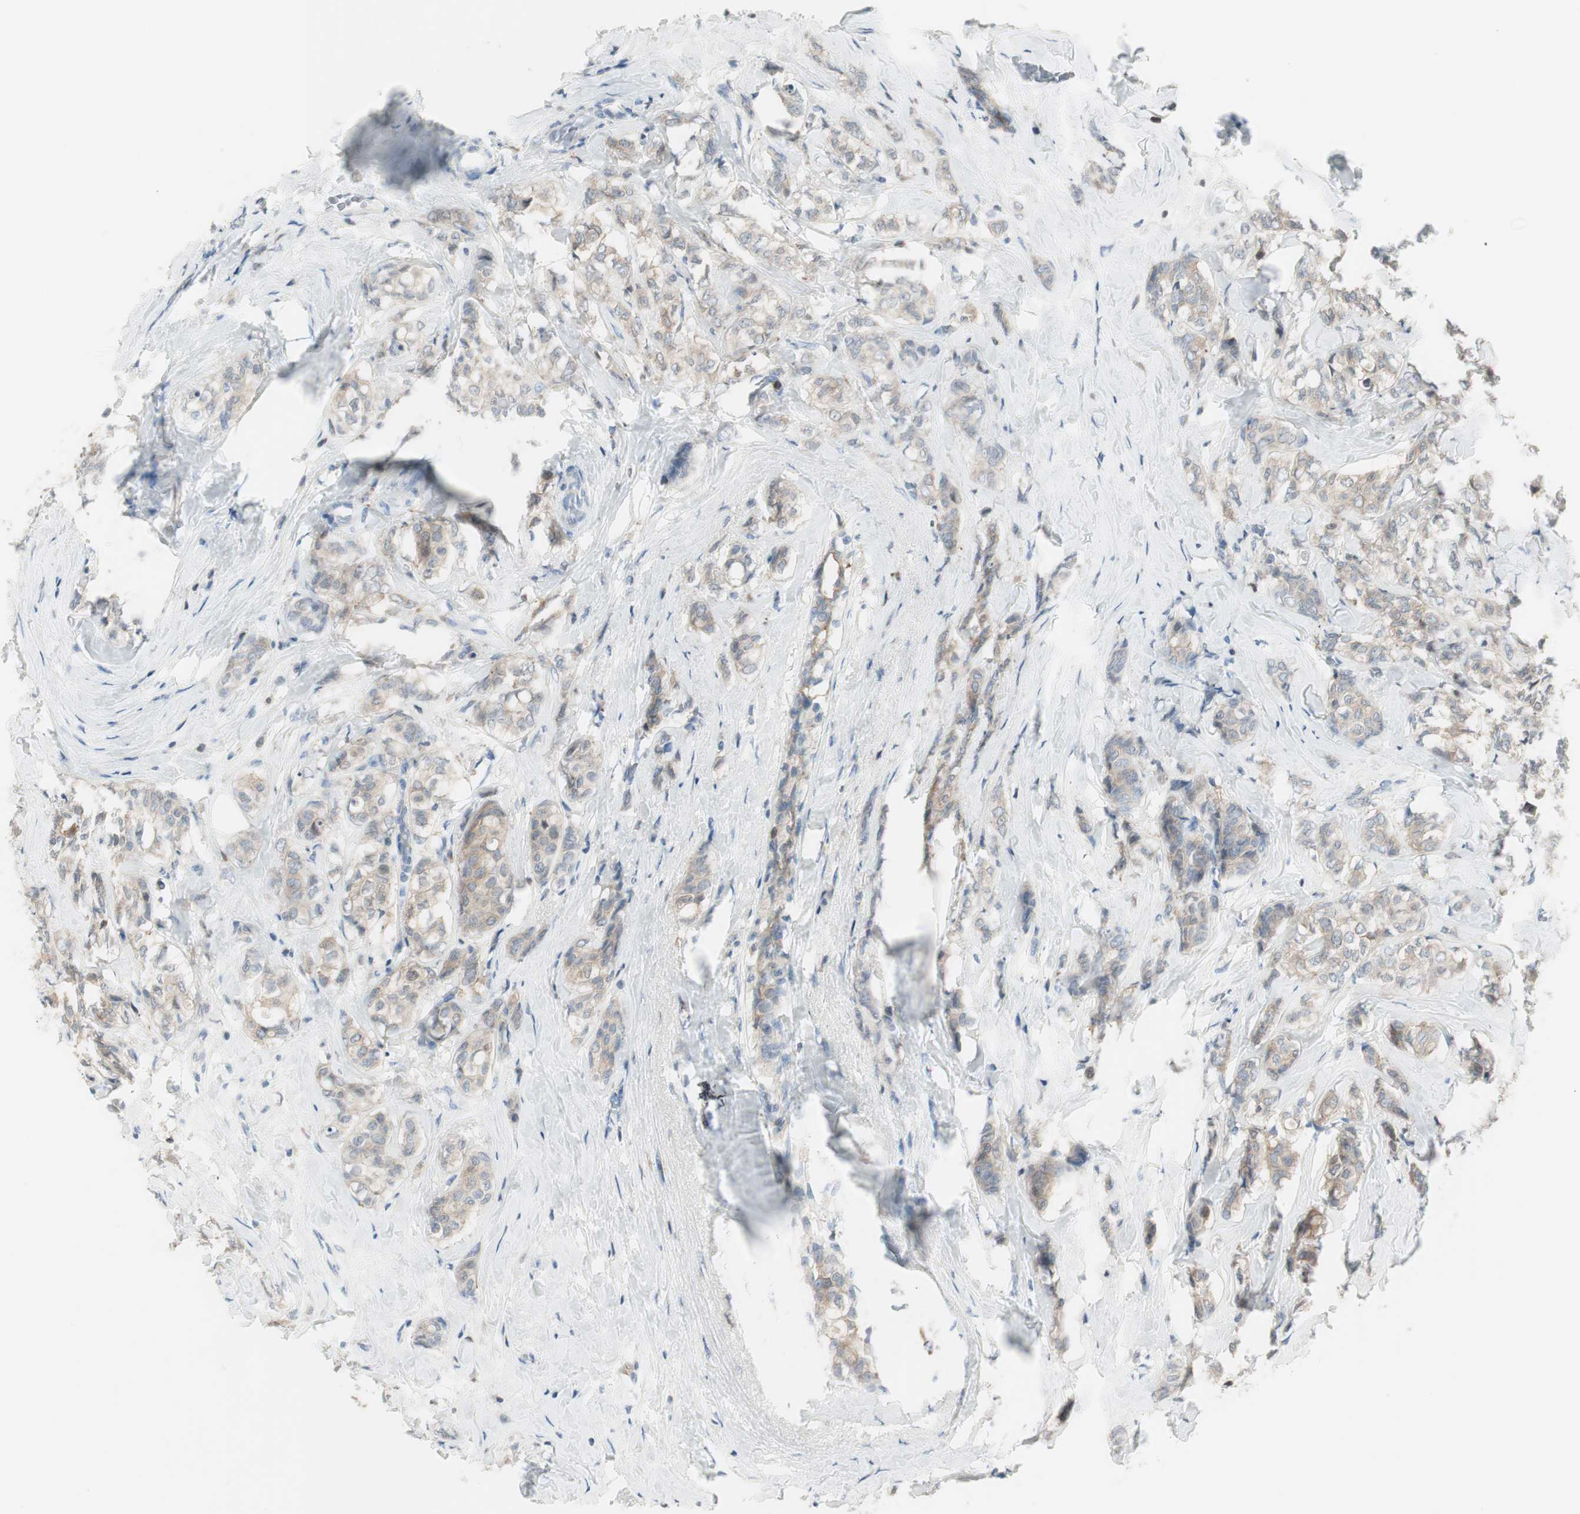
{"staining": {"intensity": "weak", "quantity": ">75%", "location": "cytoplasmic/membranous"}, "tissue": "breast cancer", "cell_type": "Tumor cells", "image_type": "cancer", "snomed": [{"axis": "morphology", "description": "Lobular carcinoma"}, {"axis": "topography", "description": "Breast"}], "caption": "The histopathology image displays staining of breast cancer, revealing weak cytoplasmic/membranous protein expression (brown color) within tumor cells.", "gene": "SLC9A3R1", "patient": {"sex": "female", "age": 60}}